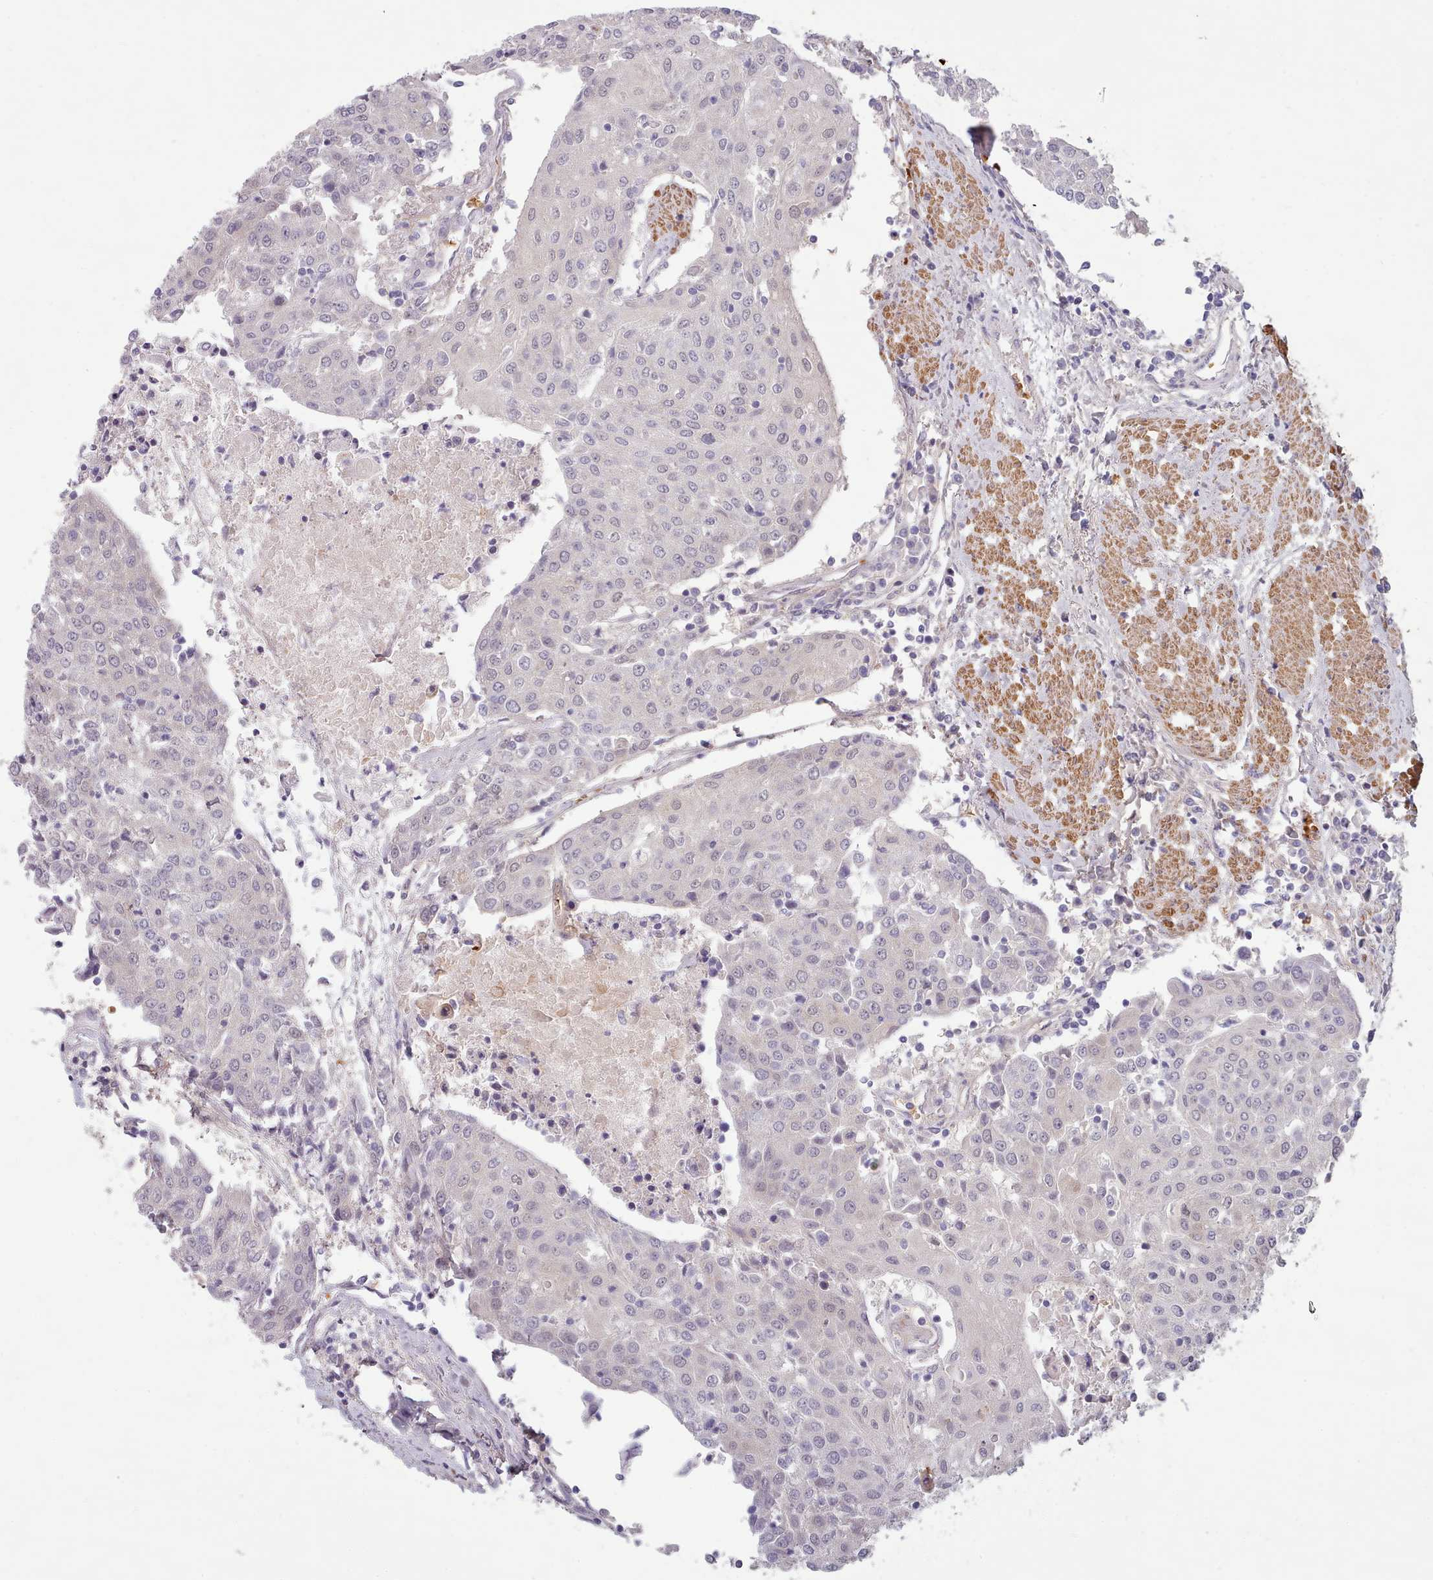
{"staining": {"intensity": "negative", "quantity": "none", "location": "none"}, "tissue": "urothelial cancer", "cell_type": "Tumor cells", "image_type": "cancer", "snomed": [{"axis": "morphology", "description": "Urothelial carcinoma, High grade"}, {"axis": "topography", "description": "Urinary bladder"}], "caption": "Urothelial carcinoma (high-grade) was stained to show a protein in brown. There is no significant expression in tumor cells.", "gene": "CLNS1A", "patient": {"sex": "female", "age": 85}}